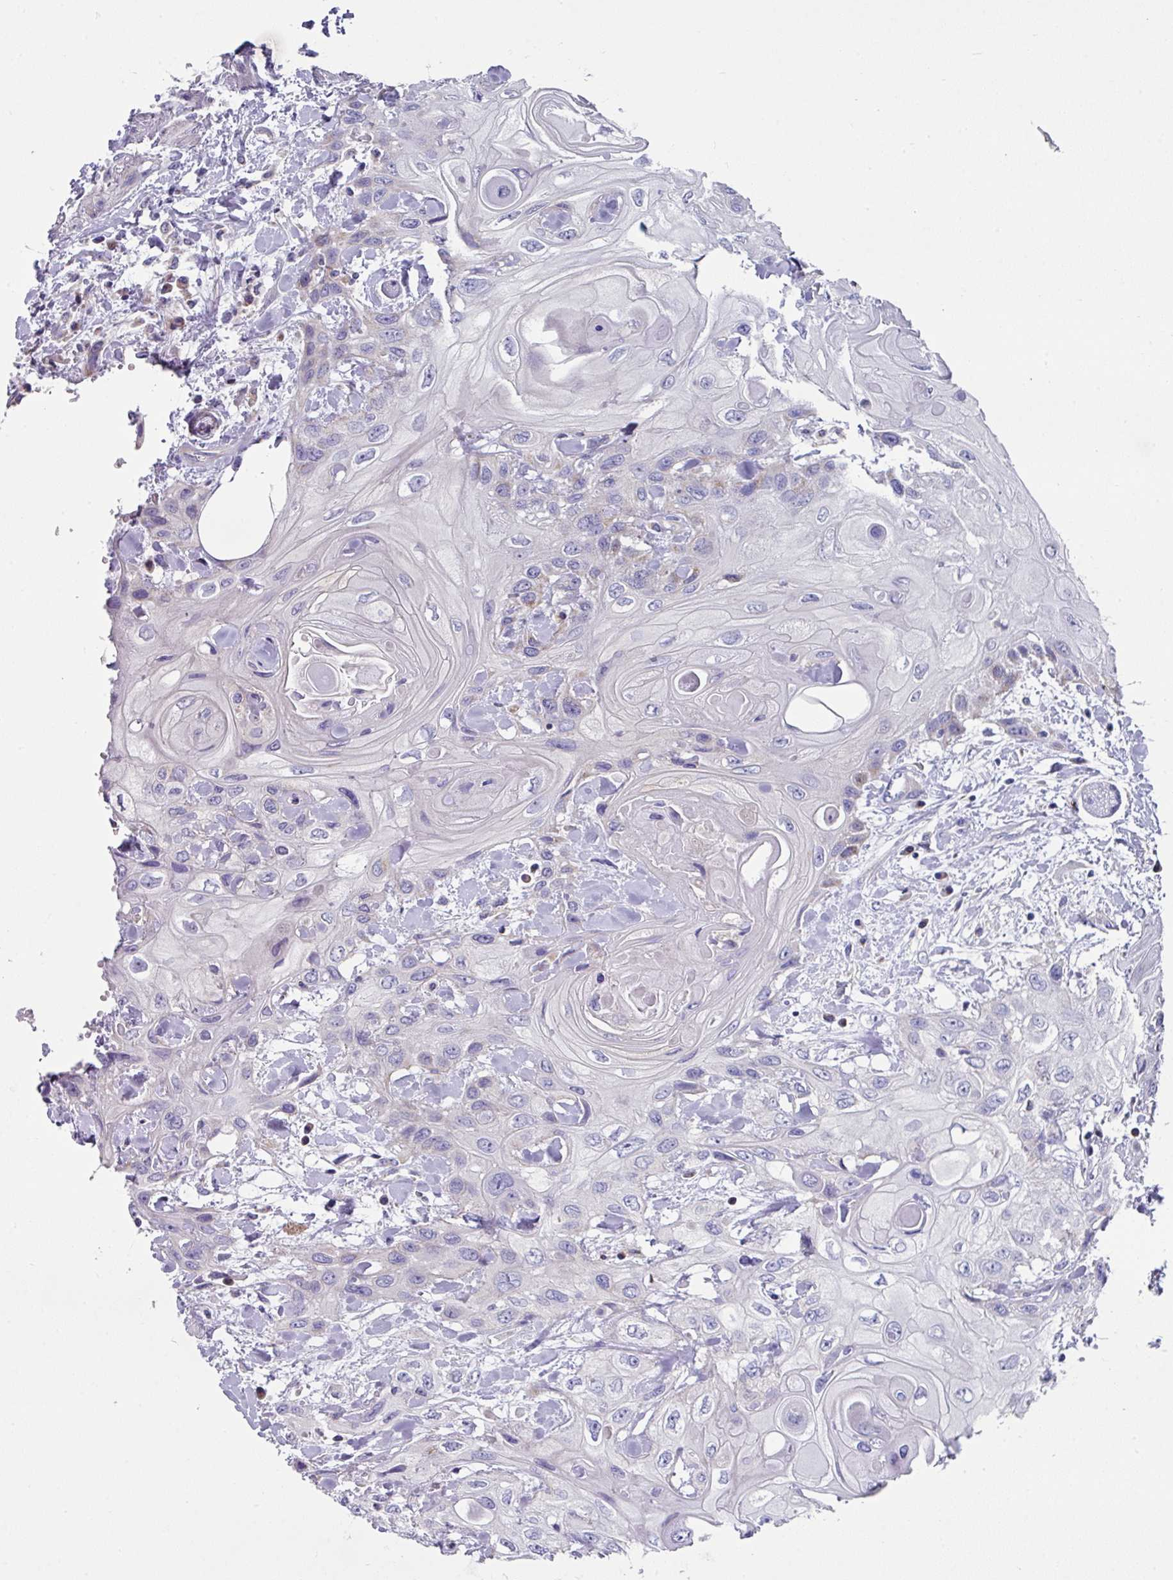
{"staining": {"intensity": "negative", "quantity": "none", "location": "none"}, "tissue": "head and neck cancer", "cell_type": "Tumor cells", "image_type": "cancer", "snomed": [{"axis": "morphology", "description": "Squamous cell carcinoma, NOS"}, {"axis": "topography", "description": "Head-Neck"}], "caption": "Head and neck cancer (squamous cell carcinoma) was stained to show a protein in brown. There is no significant positivity in tumor cells. The staining was performed using DAB to visualize the protein expression in brown, while the nuclei were stained in blue with hematoxylin (Magnification: 20x).", "gene": "CLDN1", "patient": {"sex": "female", "age": 43}}